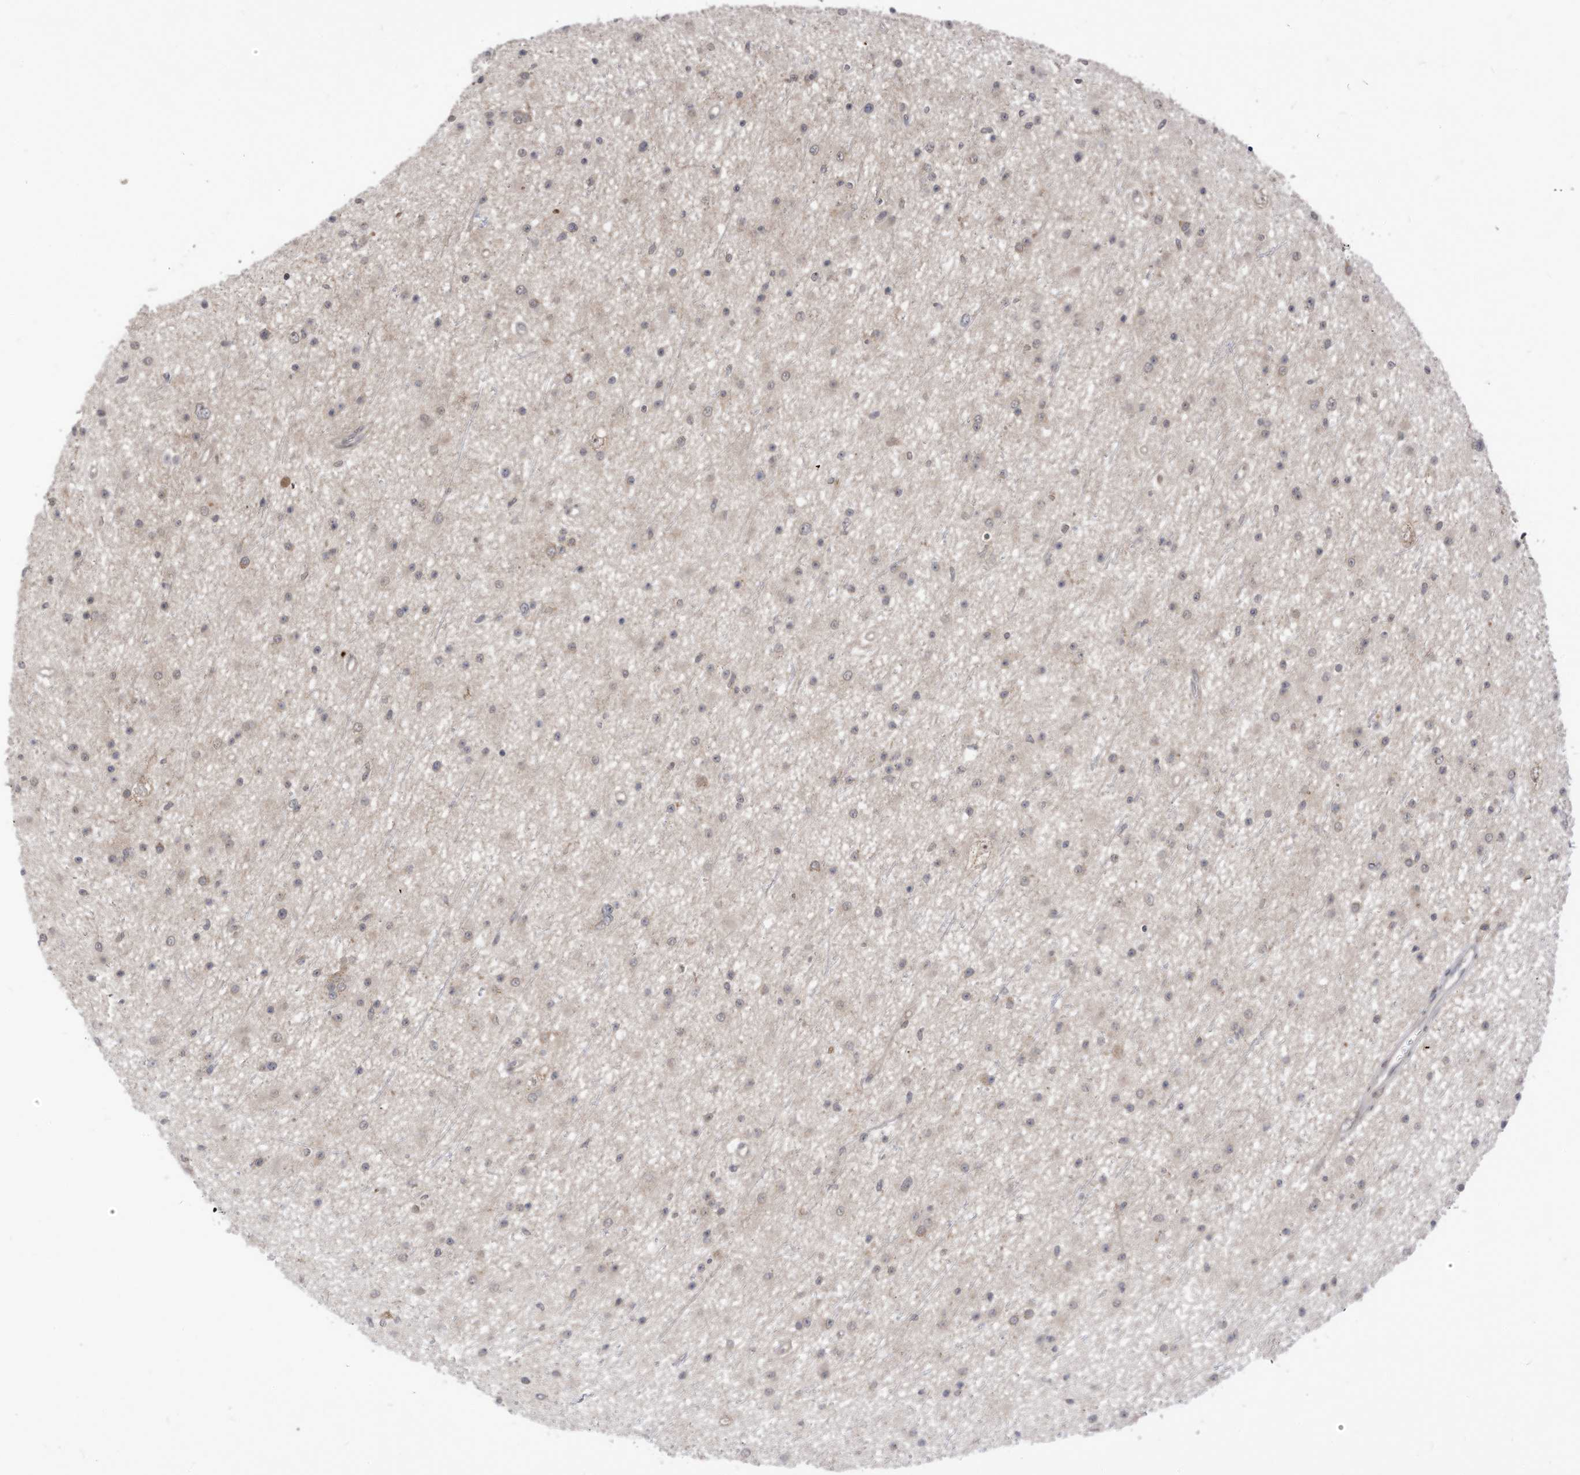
{"staining": {"intensity": "negative", "quantity": "none", "location": "none"}, "tissue": "glioma", "cell_type": "Tumor cells", "image_type": "cancer", "snomed": [{"axis": "morphology", "description": "Glioma, malignant, Low grade"}, {"axis": "topography", "description": "Cerebral cortex"}], "caption": "There is no significant expression in tumor cells of malignant low-grade glioma.", "gene": "CNKSR1", "patient": {"sex": "female", "age": 39}}